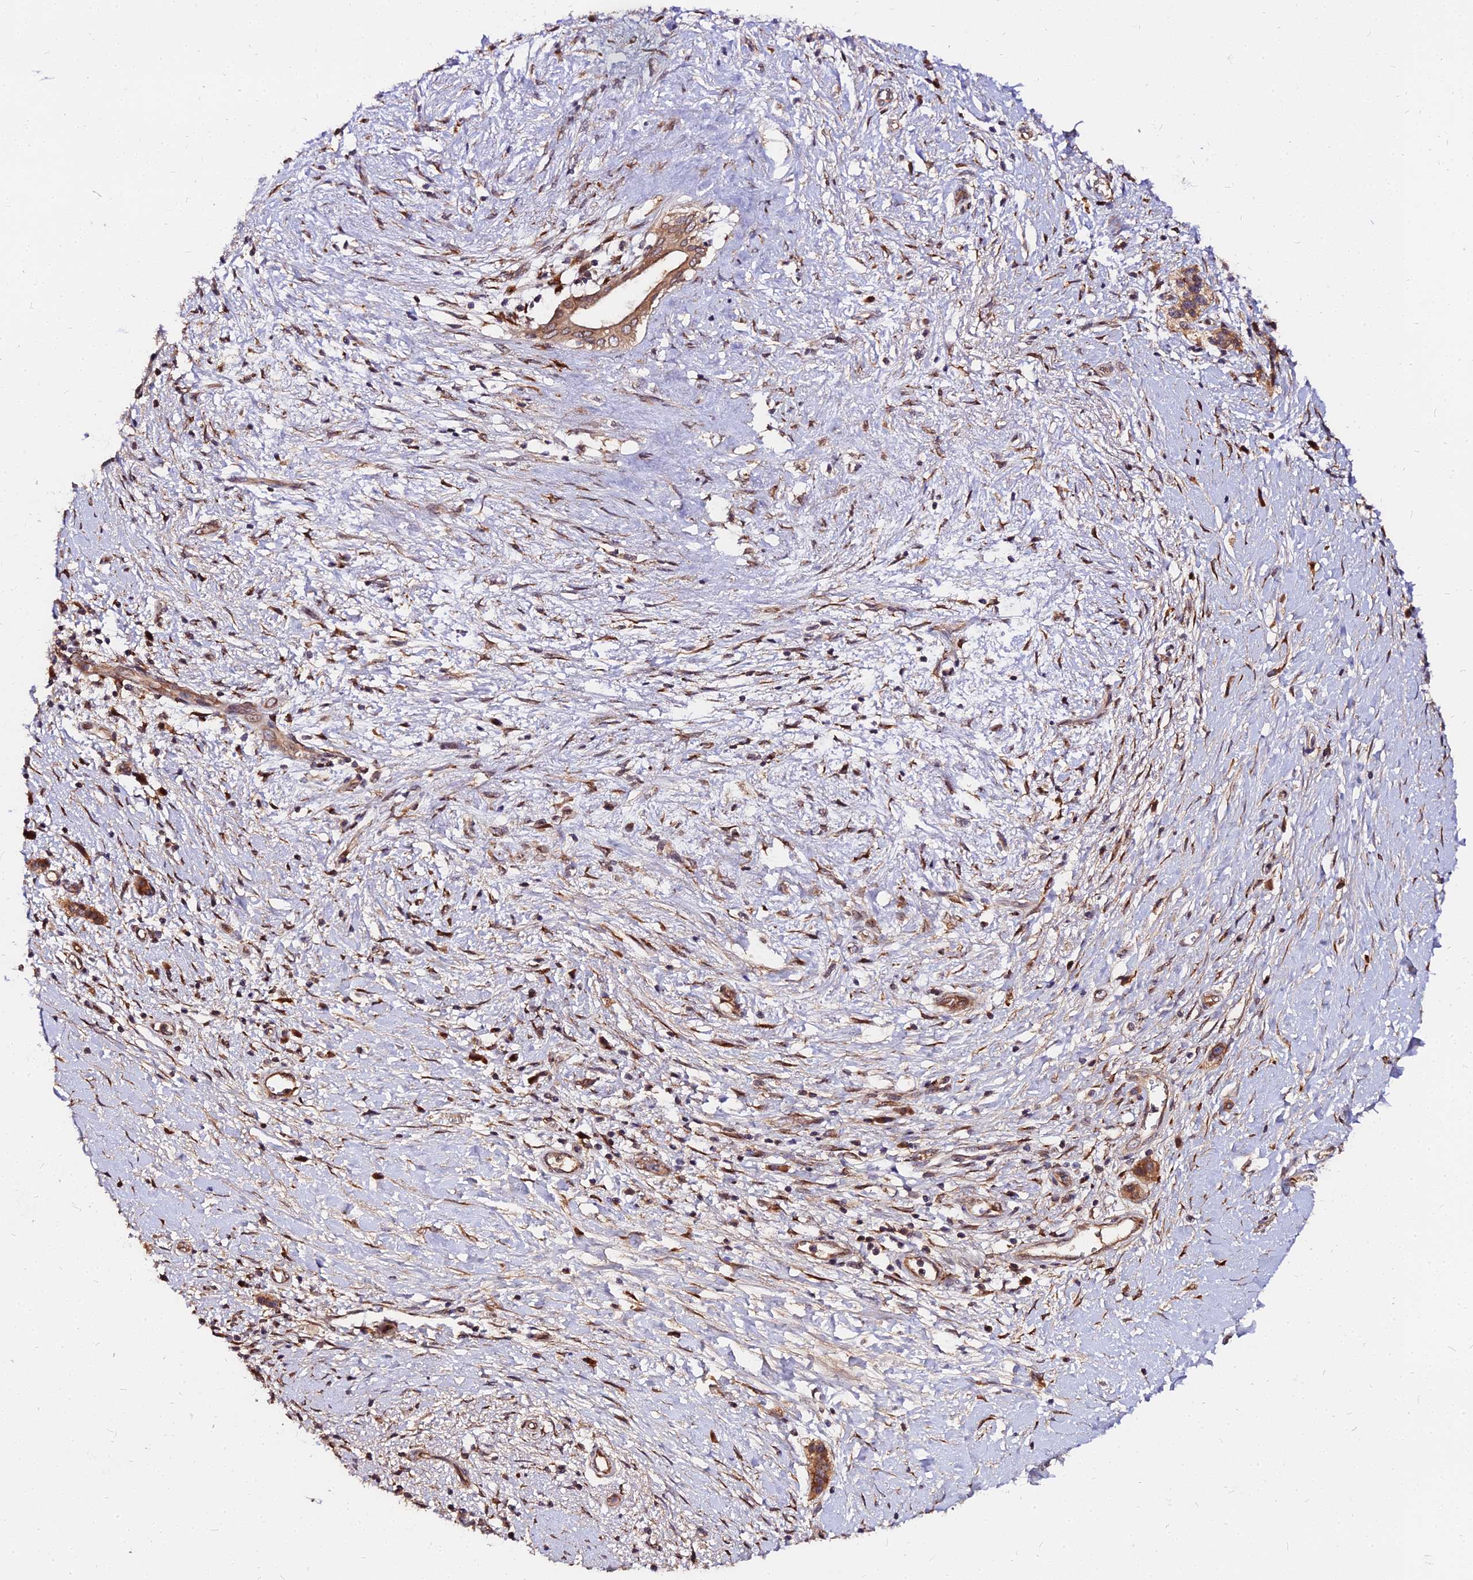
{"staining": {"intensity": "moderate", "quantity": ">75%", "location": "cytoplasmic/membranous"}, "tissue": "pancreatic cancer", "cell_type": "Tumor cells", "image_type": "cancer", "snomed": [{"axis": "morphology", "description": "Adenocarcinoma, NOS"}, {"axis": "topography", "description": "Pancreas"}], "caption": "DAB immunohistochemical staining of human pancreatic cancer (adenocarcinoma) shows moderate cytoplasmic/membranous protein staining in approximately >75% of tumor cells.", "gene": "PDE4D", "patient": {"sex": "male", "age": 50}}